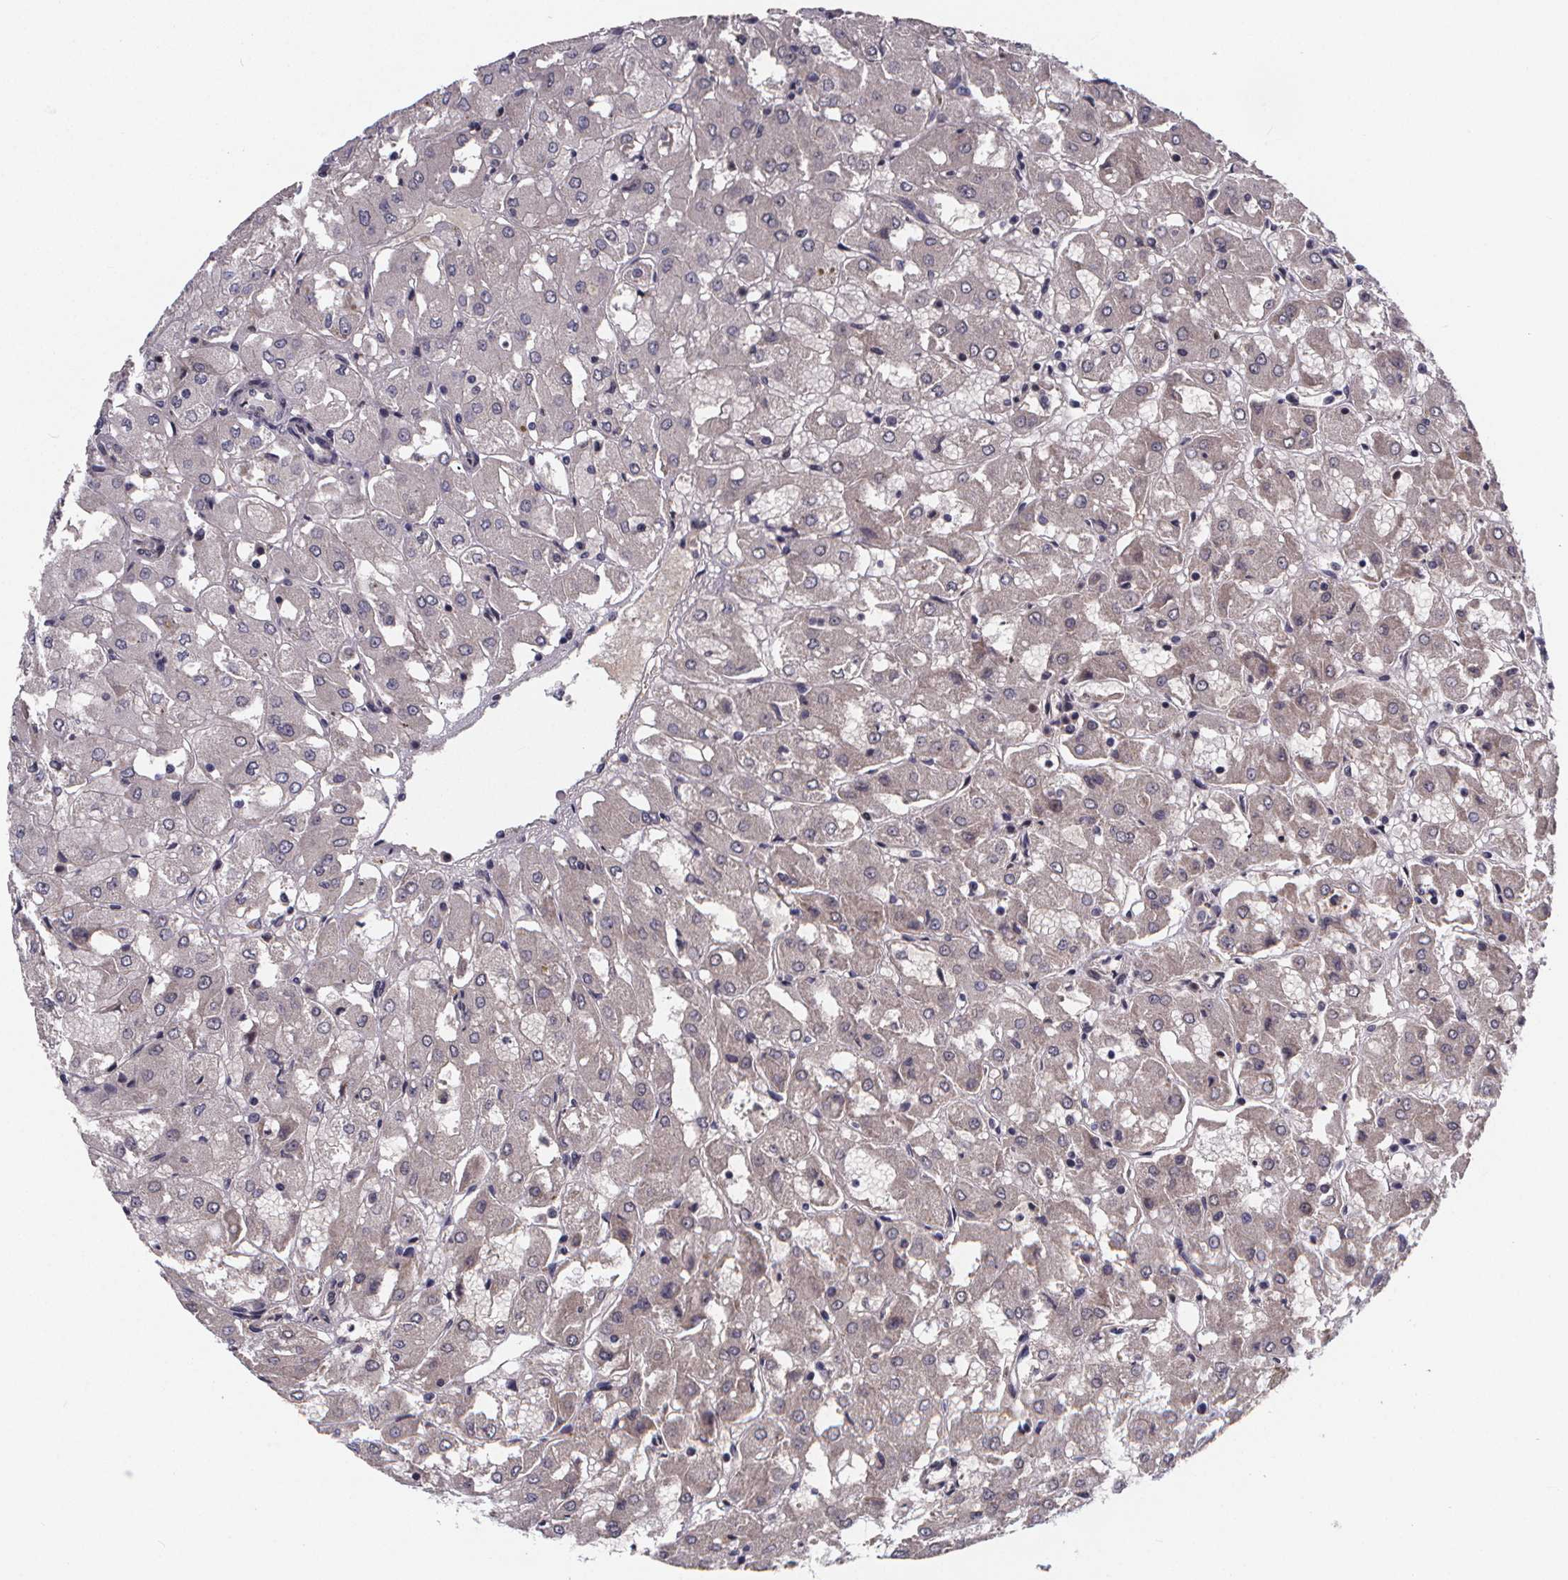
{"staining": {"intensity": "negative", "quantity": "none", "location": "none"}, "tissue": "renal cancer", "cell_type": "Tumor cells", "image_type": "cancer", "snomed": [{"axis": "morphology", "description": "Adenocarcinoma, NOS"}, {"axis": "topography", "description": "Kidney"}], "caption": "Immunohistochemistry (IHC) histopathology image of human adenocarcinoma (renal) stained for a protein (brown), which displays no staining in tumor cells. (Stains: DAB IHC with hematoxylin counter stain, Microscopy: brightfield microscopy at high magnification).", "gene": "AGT", "patient": {"sex": "male", "age": 72}}